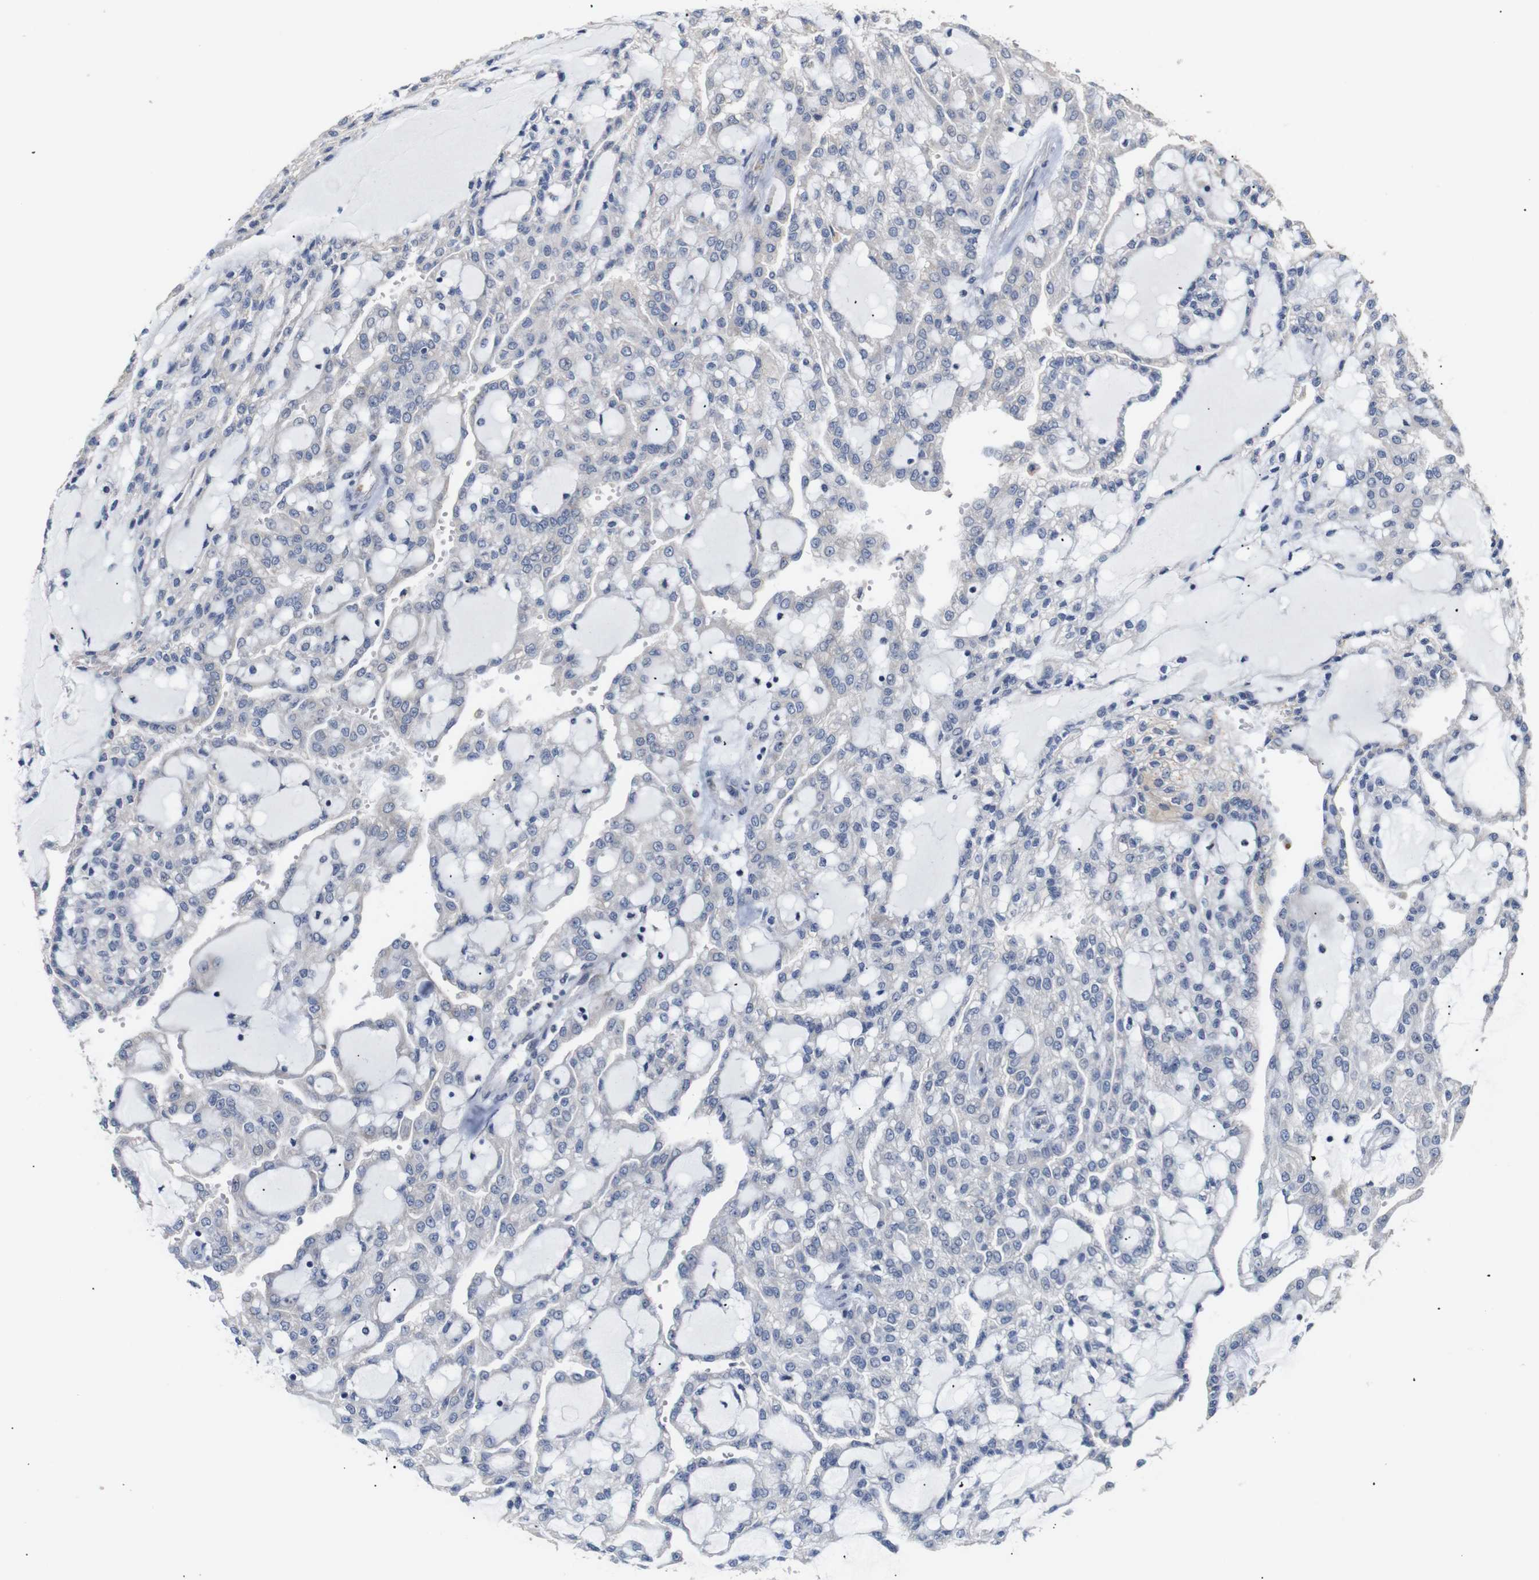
{"staining": {"intensity": "negative", "quantity": "none", "location": "none"}, "tissue": "renal cancer", "cell_type": "Tumor cells", "image_type": "cancer", "snomed": [{"axis": "morphology", "description": "Adenocarcinoma, NOS"}, {"axis": "topography", "description": "Kidney"}], "caption": "IHC image of neoplastic tissue: renal adenocarcinoma stained with DAB shows no significant protein staining in tumor cells. Brightfield microscopy of IHC stained with DAB (3,3'-diaminobenzidine) (brown) and hematoxylin (blue), captured at high magnification.", "gene": "TRIM5", "patient": {"sex": "male", "age": 63}}